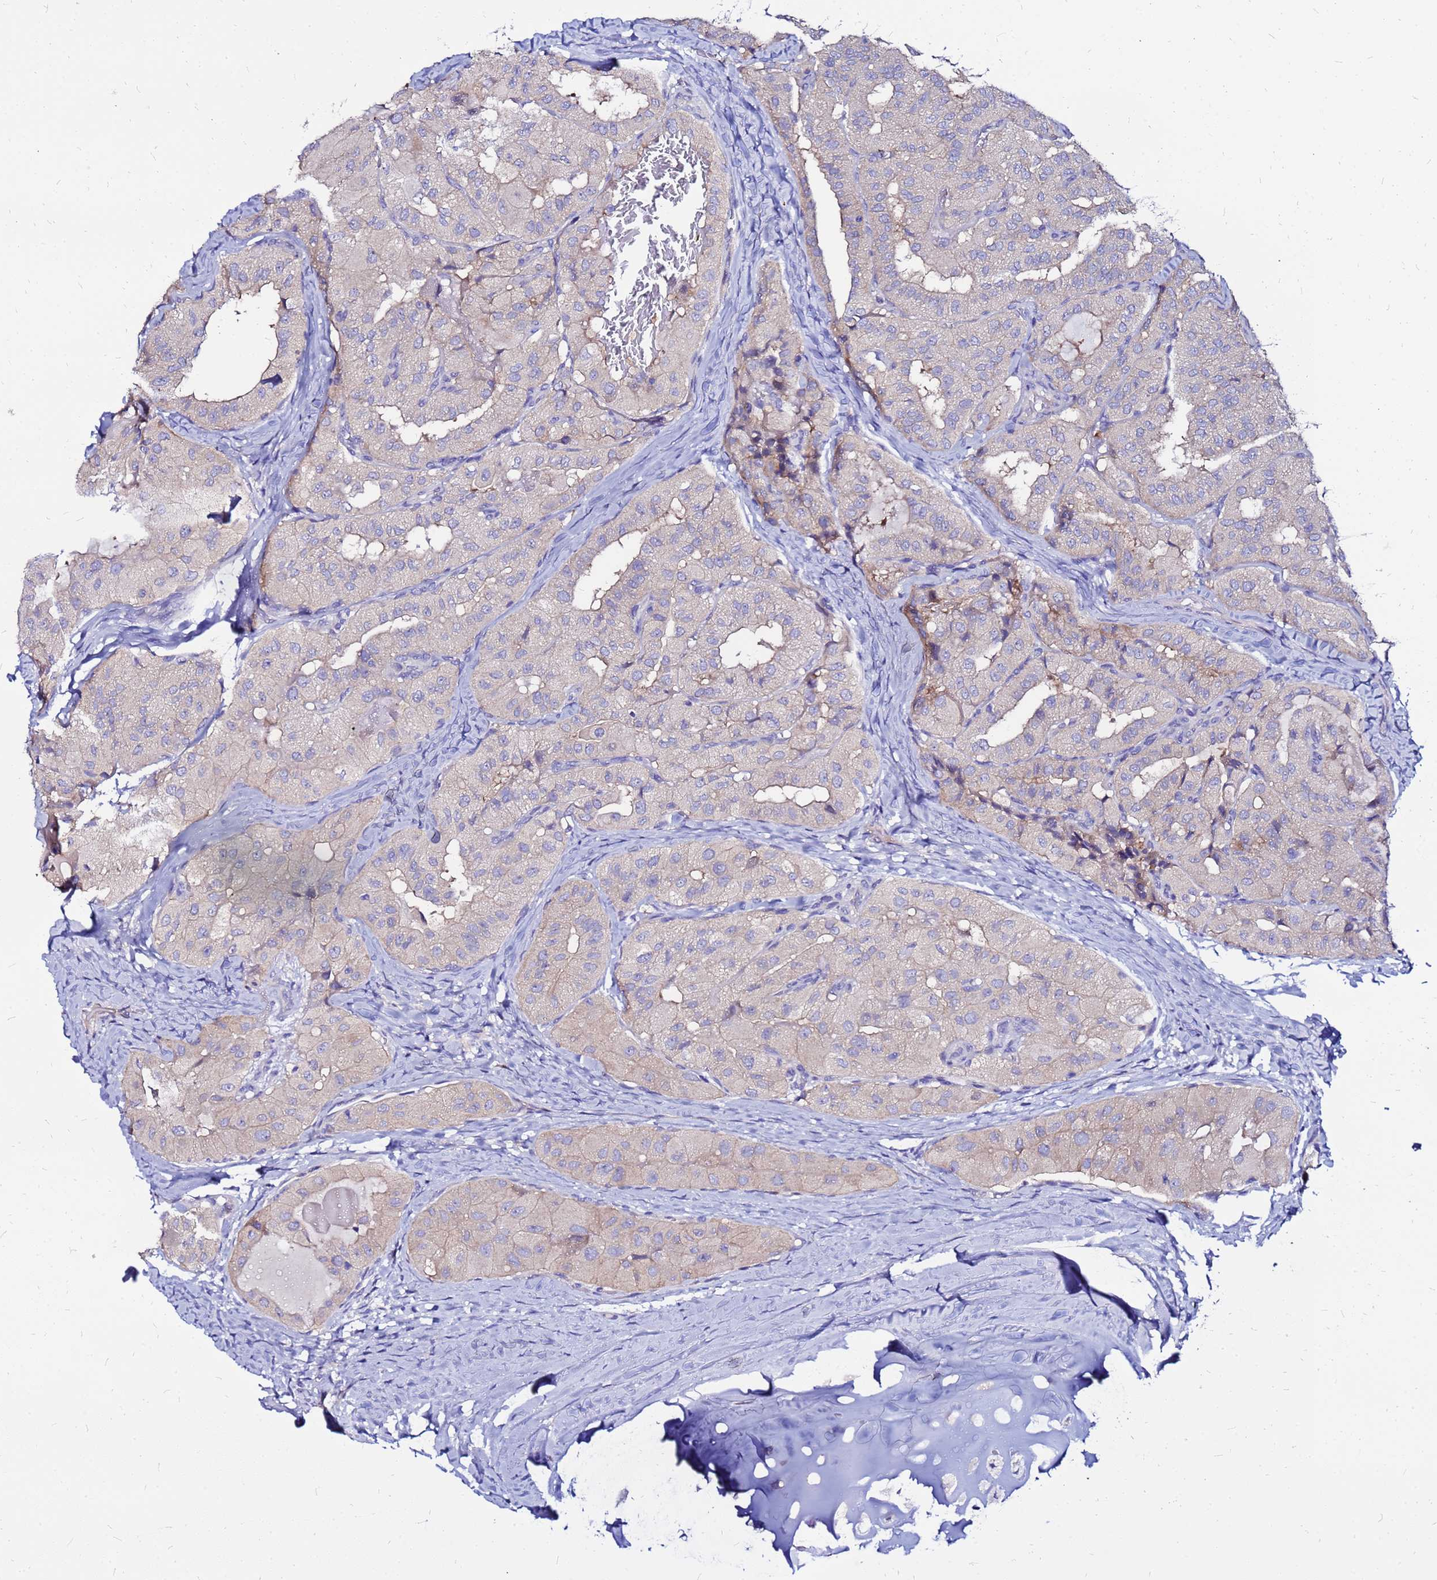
{"staining": {"intensity": "weak", "quantity": "<25%", "location": "cytoplasmic/membranous"}, "tissue": "thyroid cancer", "cell_type": "Tumor cells", "image_type": "cancer", "snomed": [{"axis": "morphology", "description": "Normal tissue, NOS"}, {"axis": "morphology", "description": "Papillary adenocarcinoma, NOS"}, {"axis": "topography", "description": "Thyroid gland"}], "caption": "IHC image of neoplastic tissue: thyroid cancer (papillary adenocarcinoma) stained with DAB reveals no significant protein staining in tumor cells. The staining is performed using DAB (3,3'-diaminobenzidine) brown chromogen with nuclei counter-stained in using hematoxylin.", "gene": "ARHGEF5", "patient": {"sex": "female", "age": 59}}